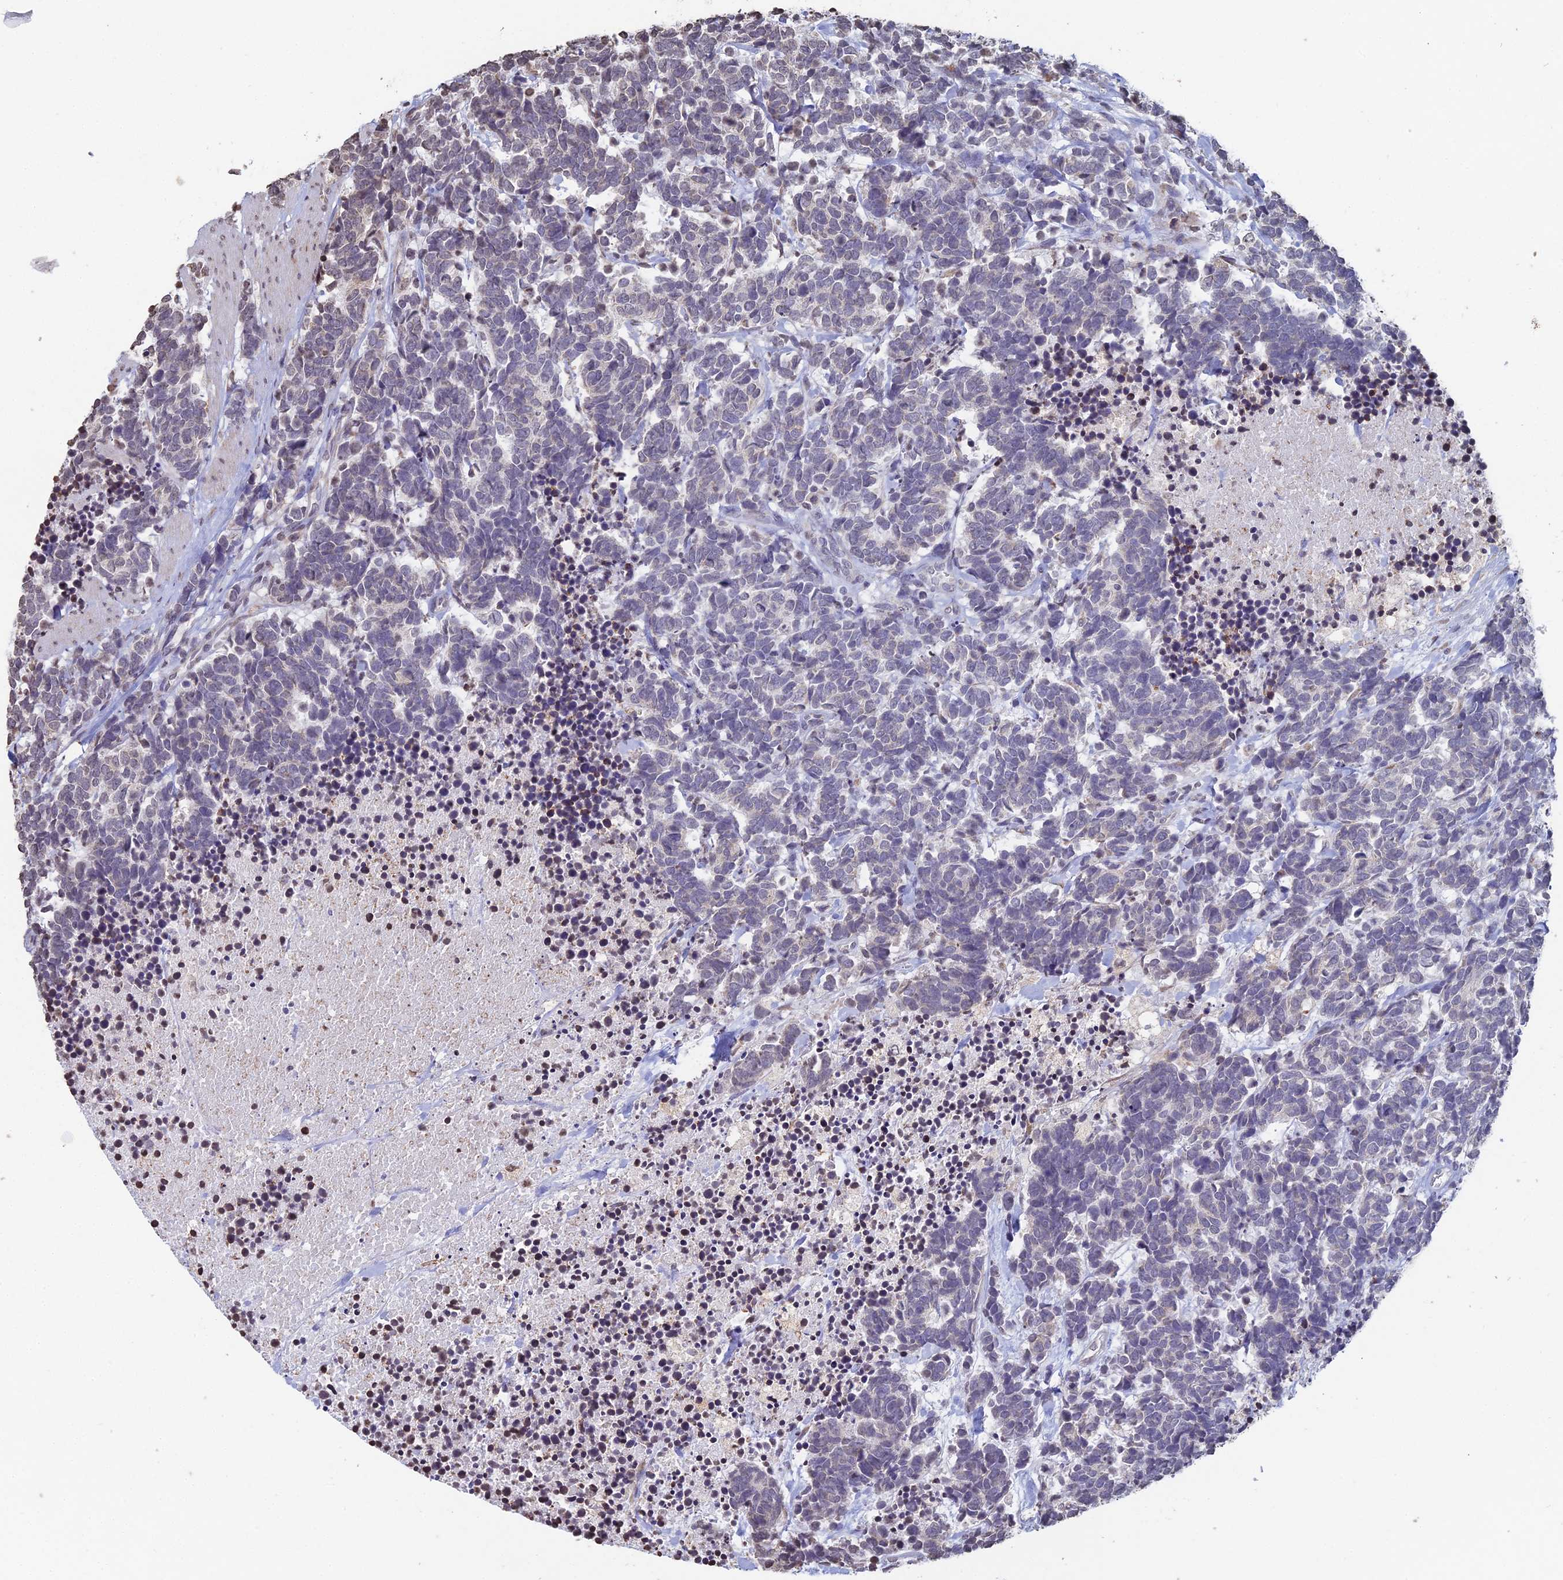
{"staining": {"intensity": "weak", "quantity": "<25%", "location": "cytoplasmic/membranous"}, "tissue": "carcinoid", "cell_type": "Tumor cells", "image_type": "cancer", "snomed": [{"axis": "morphology", "description": "Carcinoma, NOS"}, {"axis": "morphology", "description": "Carcinoid, malignant, NOS"}, {"axis": "topography", "description": "Prostate"}], "caption": "Tumor cells are negative for protein expression in human carcinoma. (DAB (3,3'-diaminobenzidine) immunohistochemistry visualized using brightfield microscopy, high magnification).", "gene": "PRR22", "patient": {"sex": "male", "age": 57}}